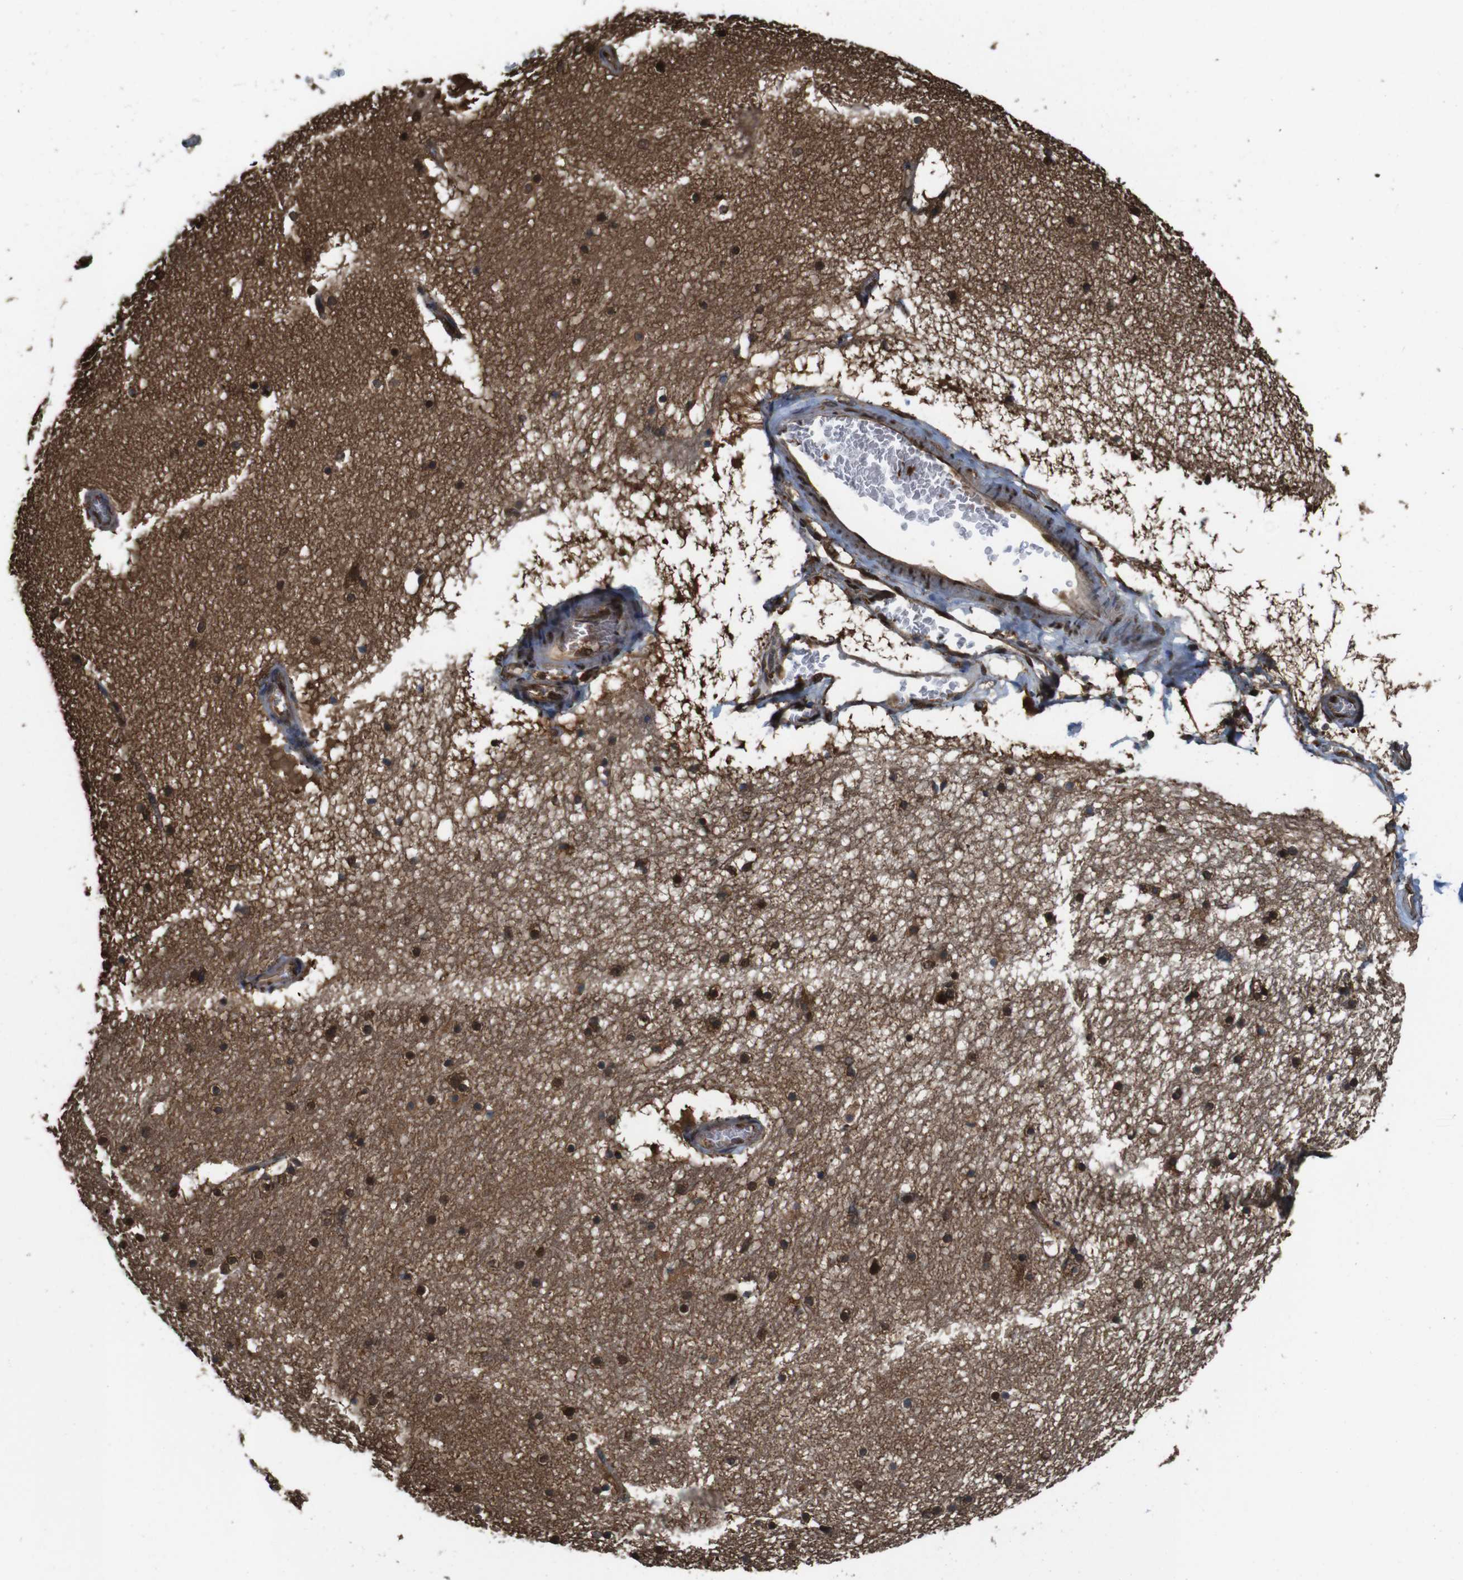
{"staining": {"intensity": "strong", "quantity": ">75%", "location": "cytoplasmic/membranous,nuclear"}, "tissue": "hippocampus", "cell_type": "Glial cells", "image_type": "normal", "snomed": [{"axis": "morphology", "description": "Normal tissue, NOS"}, {"axis": "topography", "description": "Hippocampus"}], "caption": "Brown immunohistochemical staining in benign hippocampus shows strong cytoplasmic/membranous,nuclear staining in approximately >75% of glial cells.", "gene": "VCP", "patient": {"sex": "male", "age": 45}}